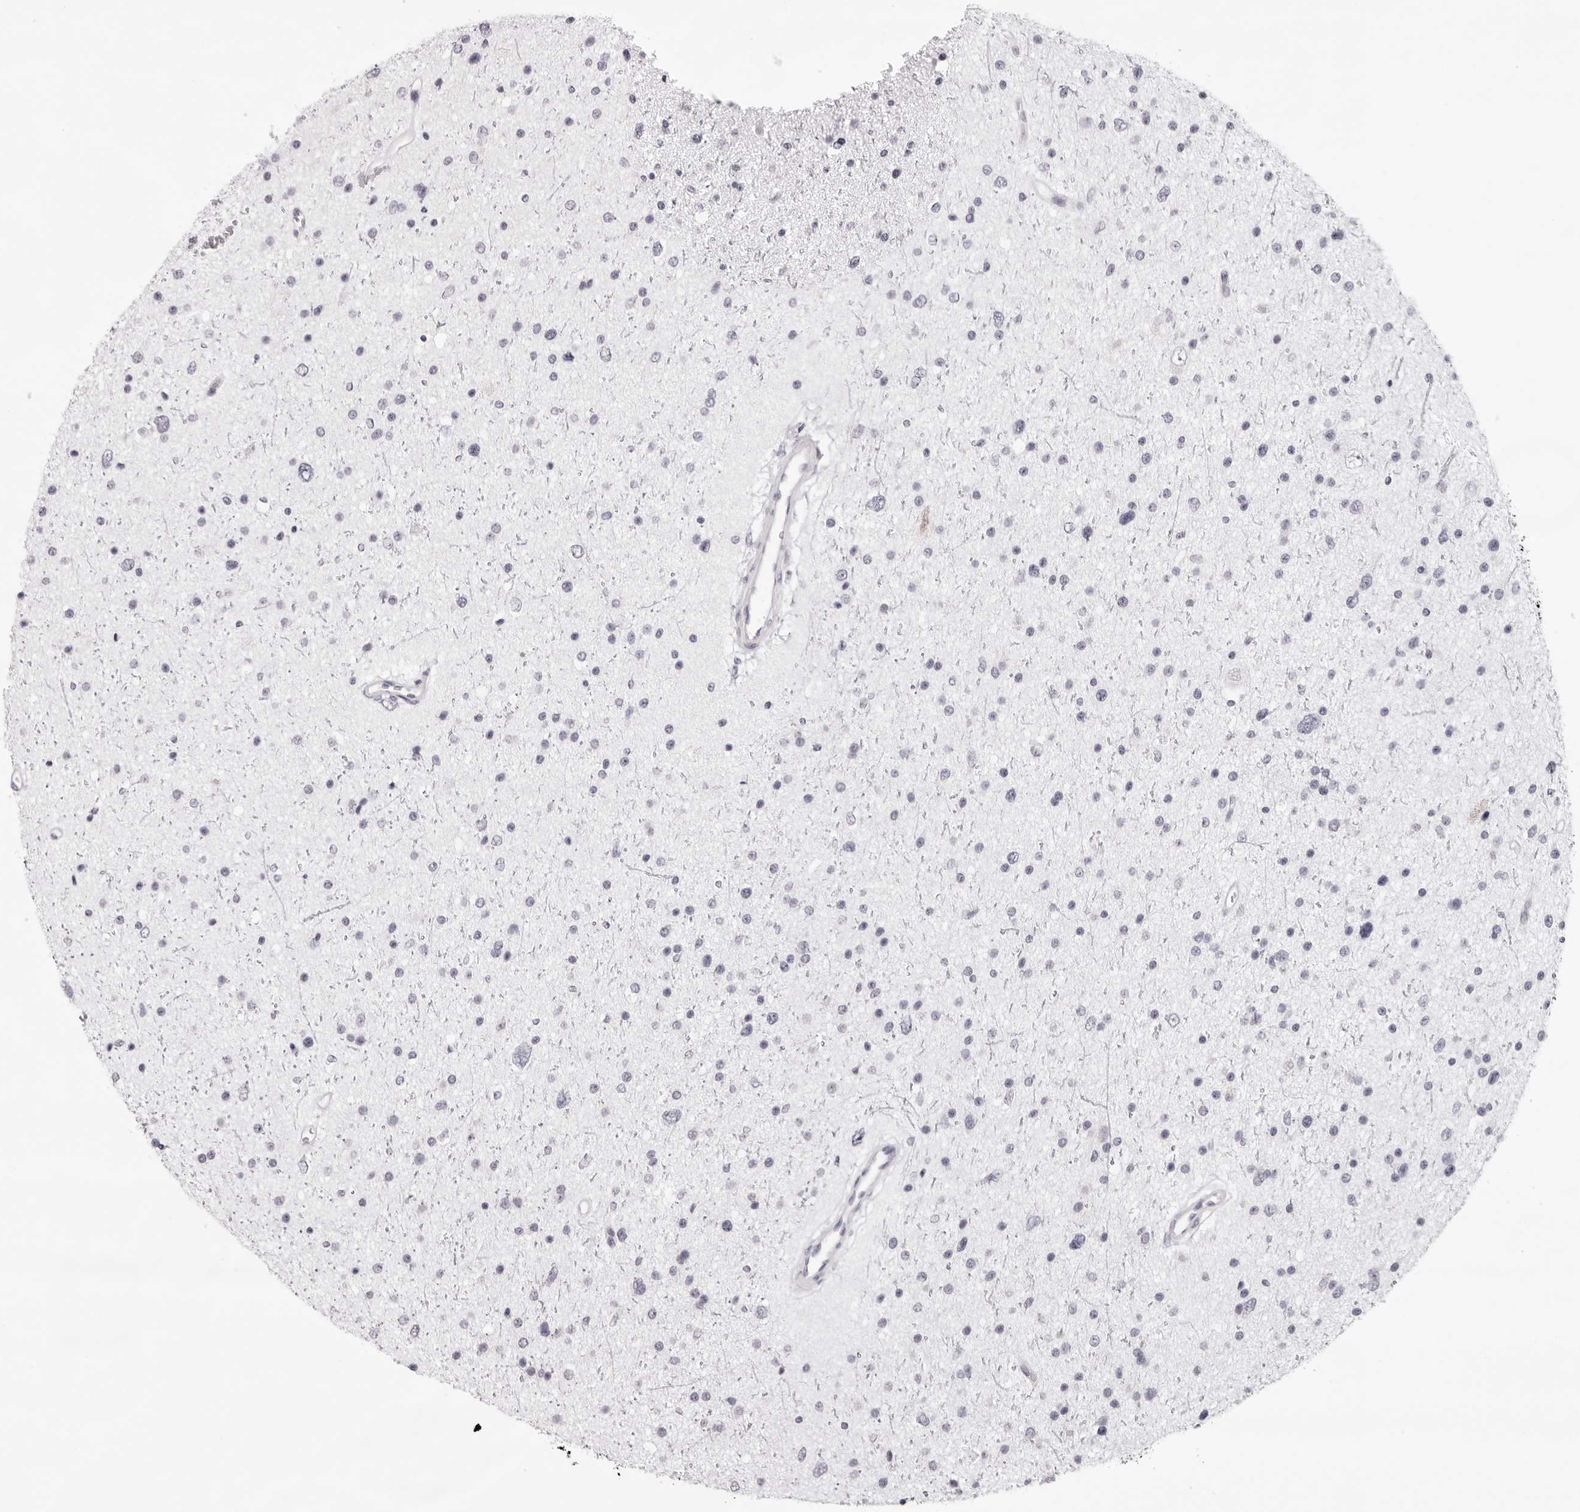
{"staining": {"intensity": "negative", "quantity": "none", "location": "none"}, "tissue": "glioma", "cell_type": "Tumor cells", "image_type": "cancer", "snomed": [{"axis": "morphology", "description": "Glioma, malignant, Low grade"}, {"axis": "topography", "description": "Brain"}], "caption": "IHC of glioma reveals no positivity in tumor cells. (Immunohistochemistry (ihc), brightfield microscopy, high magnification).", "gene": "SMIM2", "patient": {"sex": "female", "age": 37}}